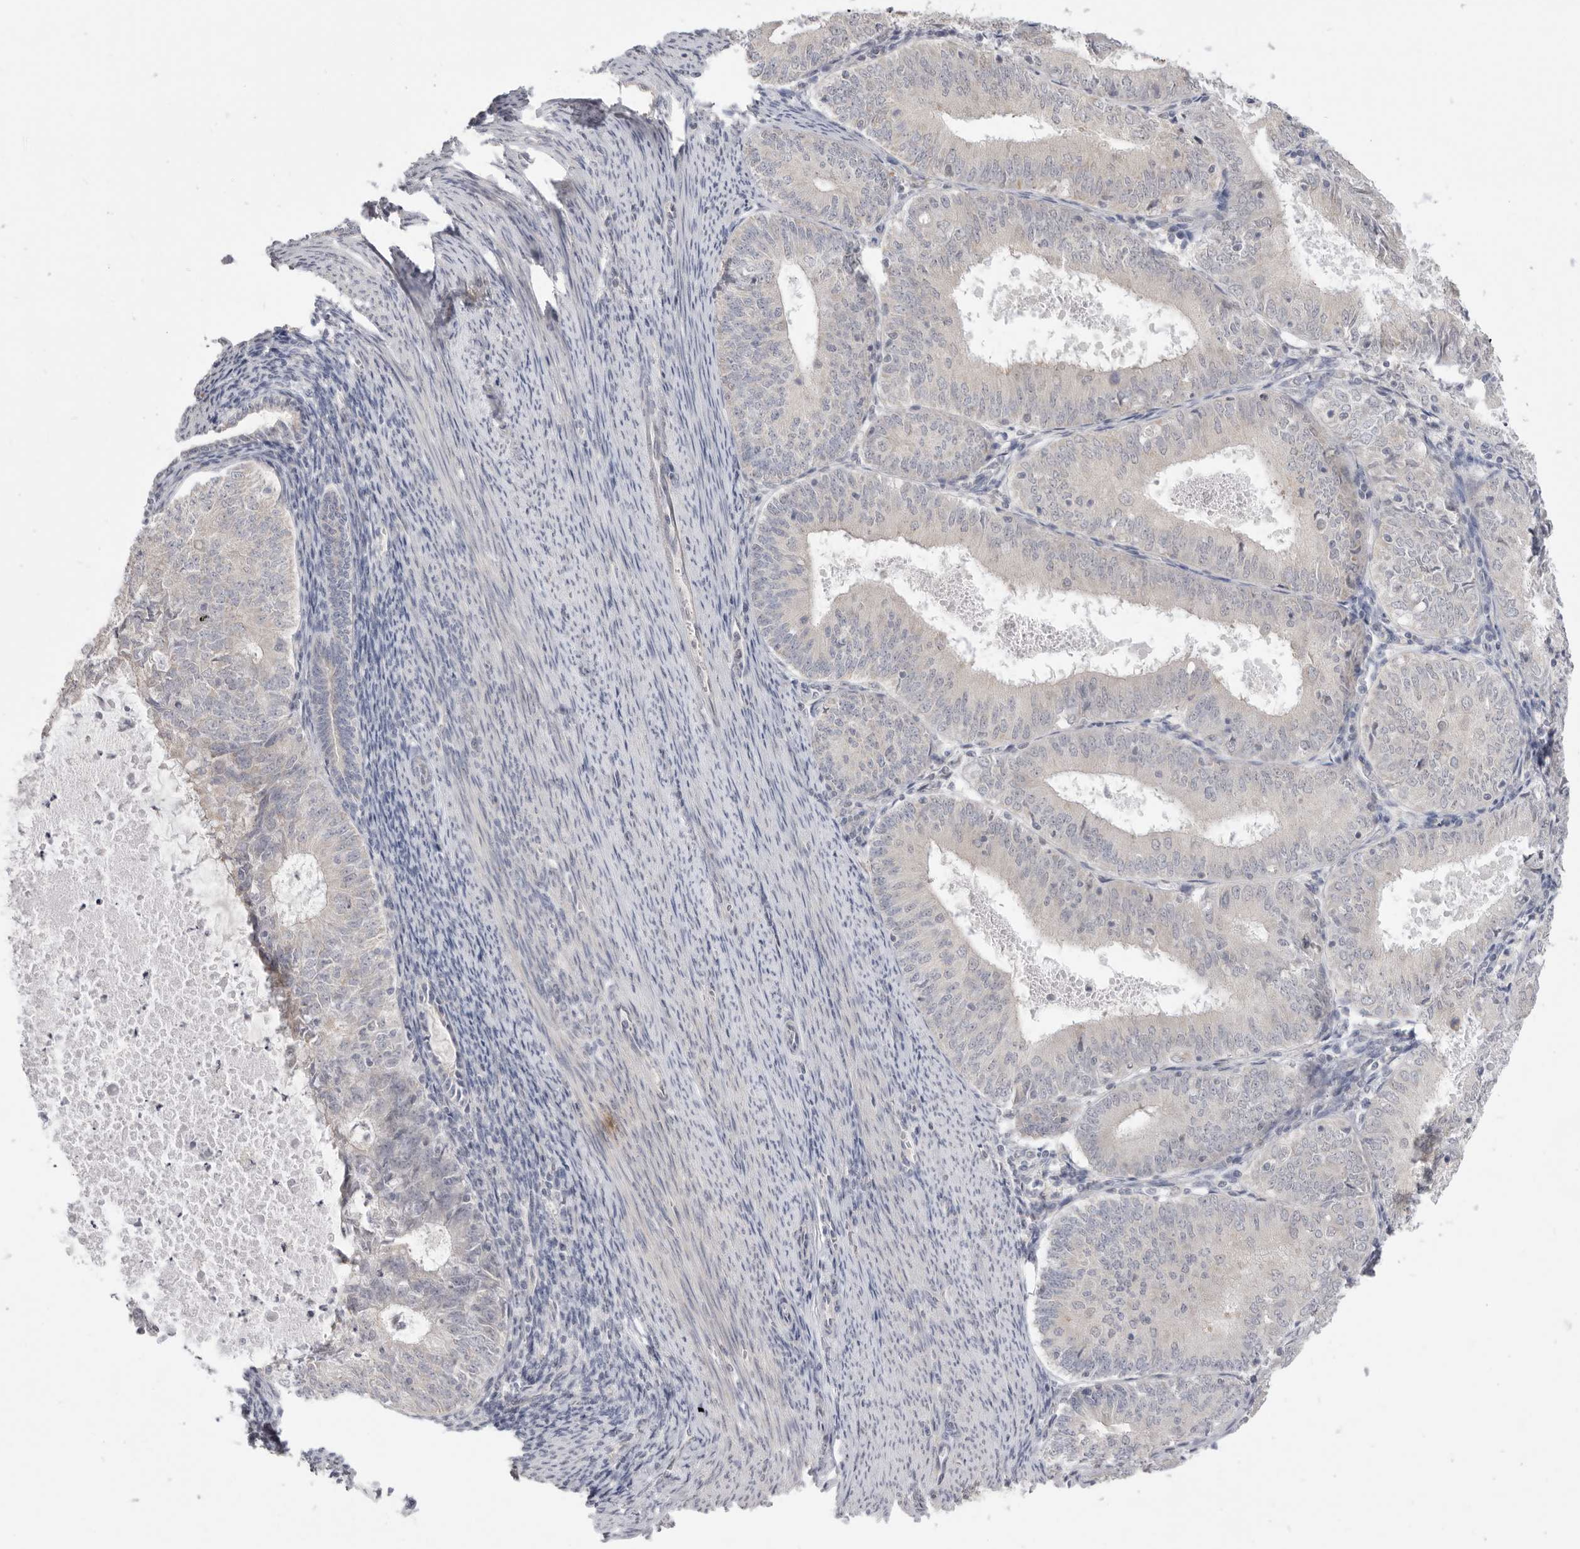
{"staining": {"intensity": "negative", "quantity": "none", "location": "none"}, "tissue": "endometrial cancer", "cell_type": "Tumor cells", "image_type": "cancer", "snomed": [{"axis": "morphology", "description": "Adenocarcinoma, NOS"}, {"axis": "topography", "description": "Endometrium"}], "caption": "DAB immunohistochemical staining of endometrial adenocarcinoma shows no significant positivity in tumor cells.", "gene": "XIRP1", "patient": {"sex": "female", "age": 57}}